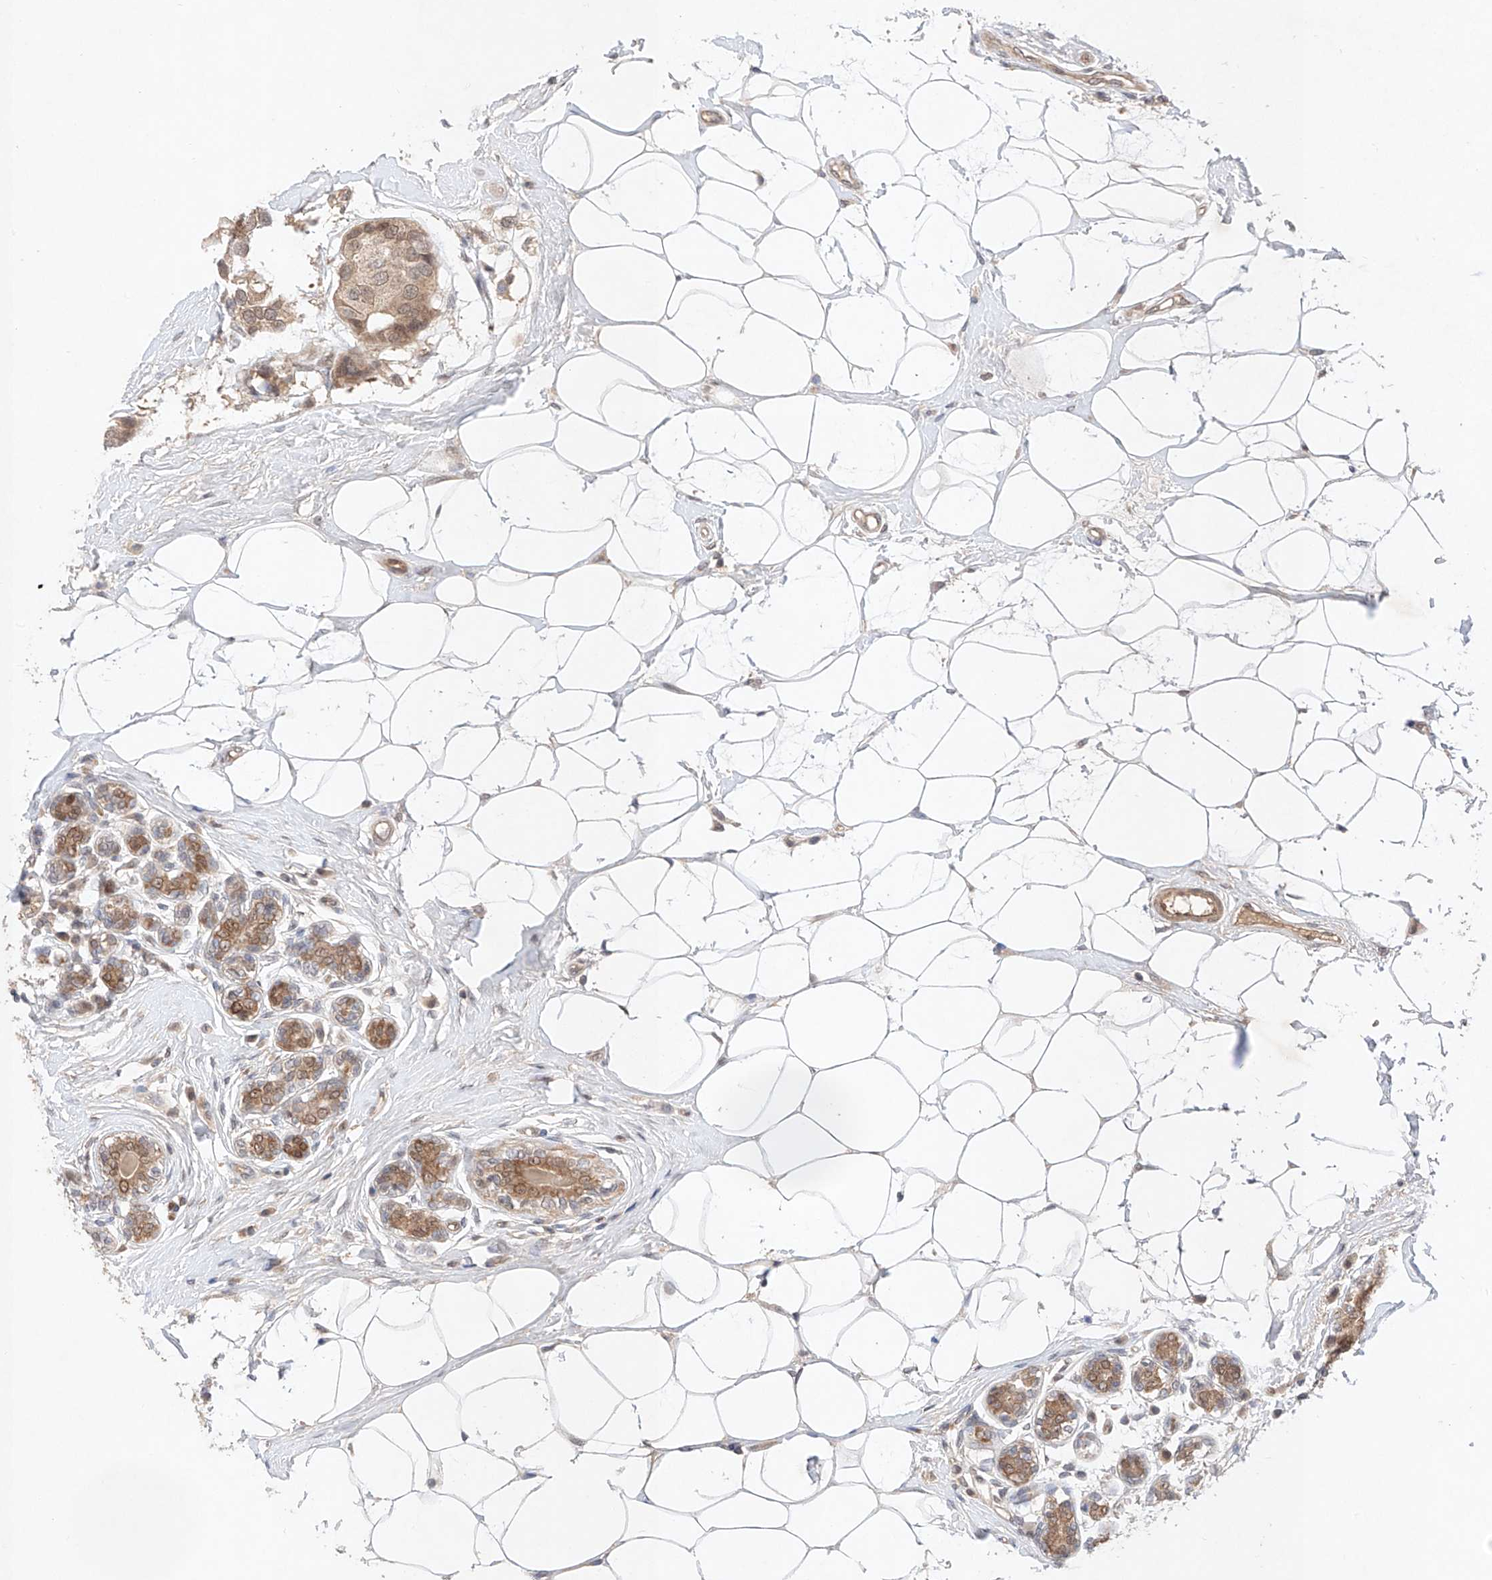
{"staining": {"intensity": "moderate", "quantity": ">75%", "location": "cytoplasmic/membranous,nuclear"}, "tissue": "breast cancer", "cell_type": "Tumor cells", "image_type": "cancer", "snomed": [{"axis": "morphology", "description": "Normal tissue, NOS"}, {"axis": "morphology", "description": "Duct carcinoma"}, {"axis": "topography", "description": "Breast"}], "caption": "Immunohistochemistry (DAB (3,3'-diaminobenzidine)) staining of human breast cancer (intraductal carcinoma) displays moderate cytoplasmic/membranous and nuclear protein expression in about >75% of tumor cells. (IHC, brightfield microscopy, high magnification).", "gene": "ZNF124", "patient": {"sex": "female", "age": 39}}